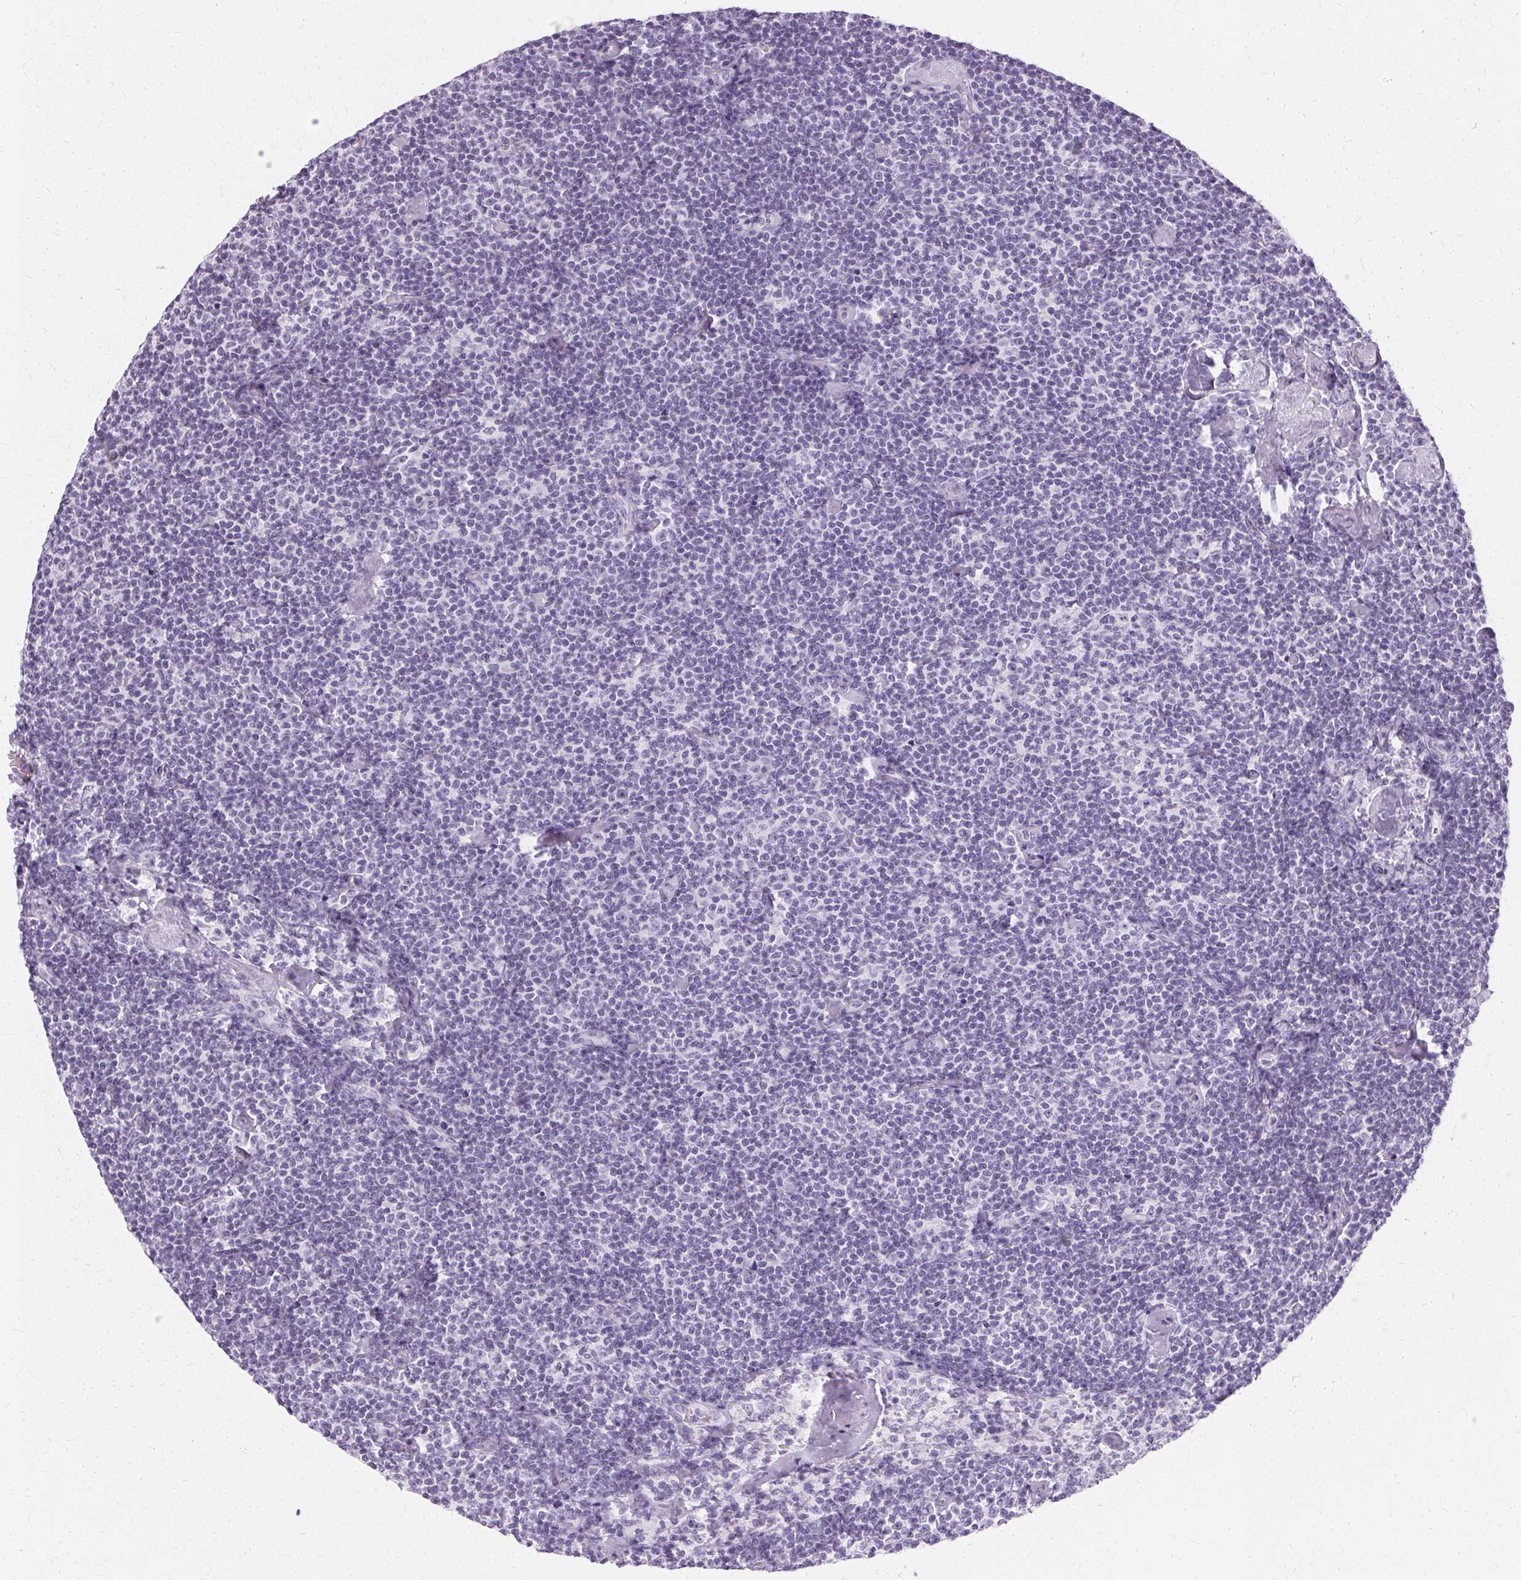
{"staining": {"intensity": "negative", "quantity": "none", "location": "none"}, "tissue": "lymphoma", "cell_type": "Tumor cells", "image_type": "cancer", "snomed": [{"axis": "morphology", "description": "Malignant lymphoma, non-Hodgkin's type, Low grade"}, {"axis": "topography", "description": "Lymph node"}], "caption": "DAB immunohistochemical staining of malignant lymphoma, non-Hodgkin's type (low-grade) reveals no significant positivity in tumor cells. (IHC, brightfield microscopy, high magnification).", "gene": "KRT6C", "patient": {"sex": "male", "age": 81}}